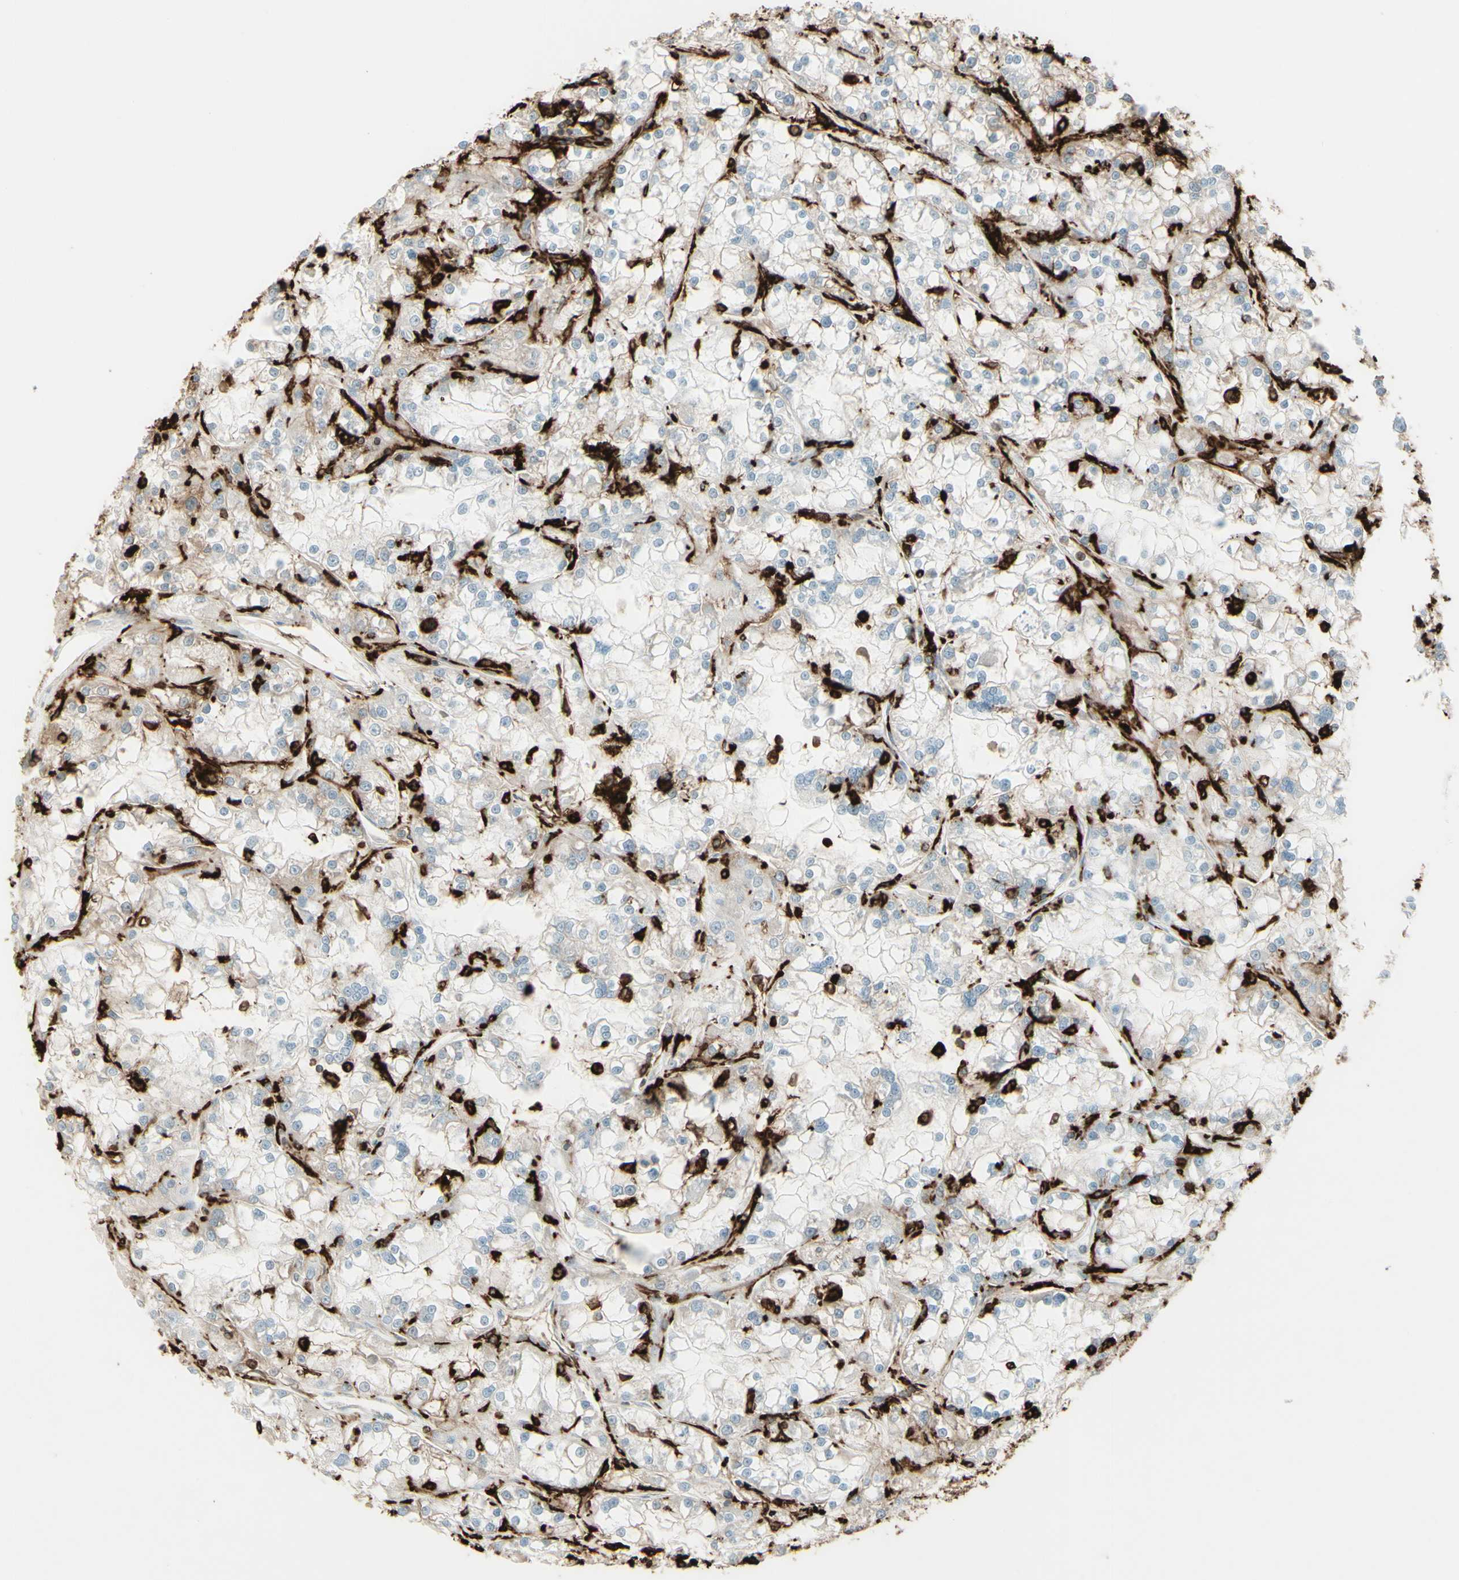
{"staining": {"intensity": "negative", "quantity": "none", "location": "none"}, "tissue": "renal cancer", "cell_type": "Tumor cells", "image_type": "cancer", "snomed": [{"axis": "morphology", "description": "Adenocarcinoma, NOS"}, {"axis": "topography", "description": "Kidney"}], "caption": "Photomicrograph shows no protein positivity in tumor cells of renal cancer tissue.", "gene": "HLA-DPB1", "patient": {"sex": "female", "age": 52}}